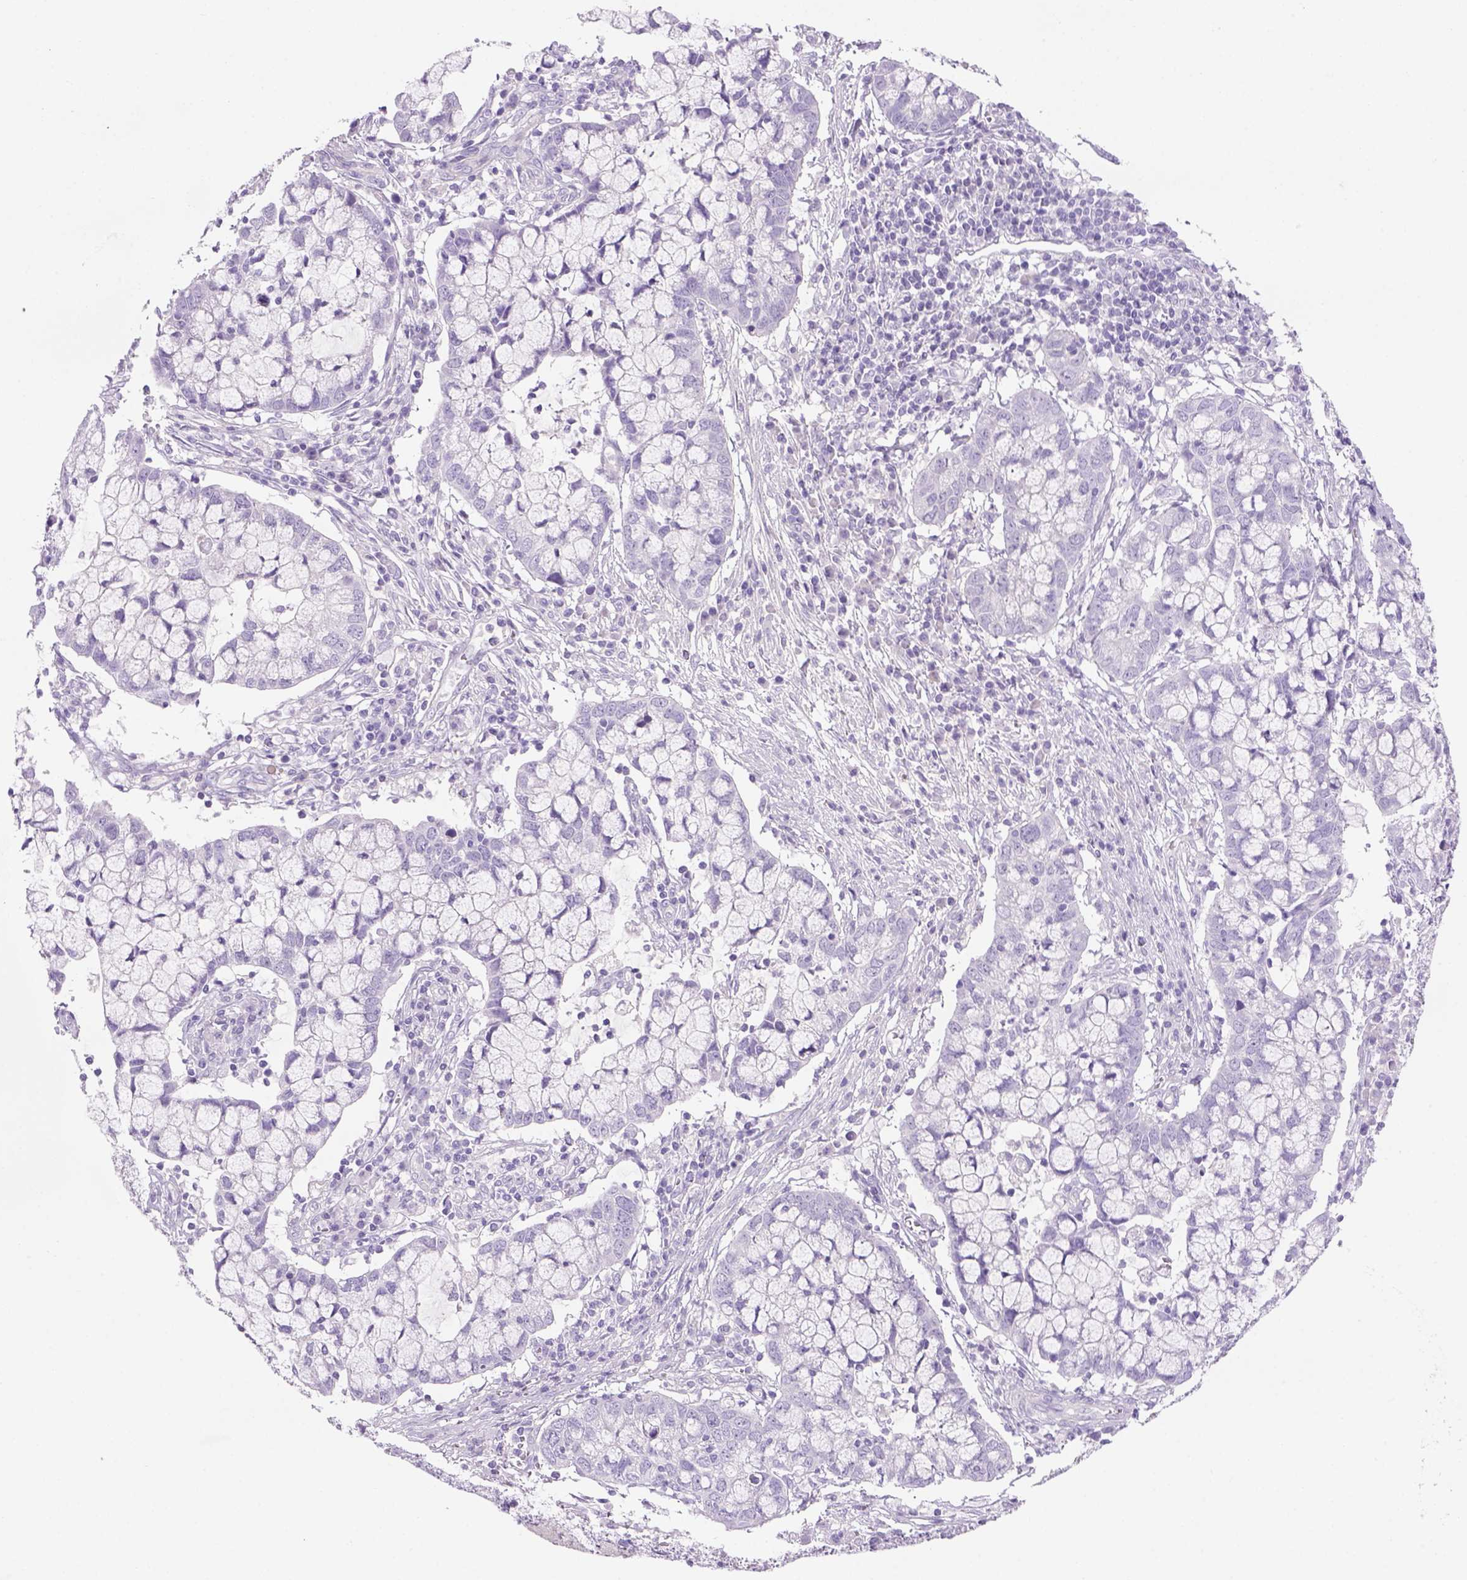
{"staining": {"intensity": "negative", "quantity": "none", "location": "none"}, "tissue": "cervical cancer", "cell_type": "Tumor cells", "image_type": "cancer", "snomed": [{"axis": "morphology", "description": "Adenocarcinoma, NOS"}, {"axis": "topography", "description": "Cervix"}], "caption": "Immunohistochemical staining of human adenocarcinoma (cervical) reveals no significant positivity in tumor cells.", "gene": "TENM4", "patient": {"sex": "female", "age": 40}}